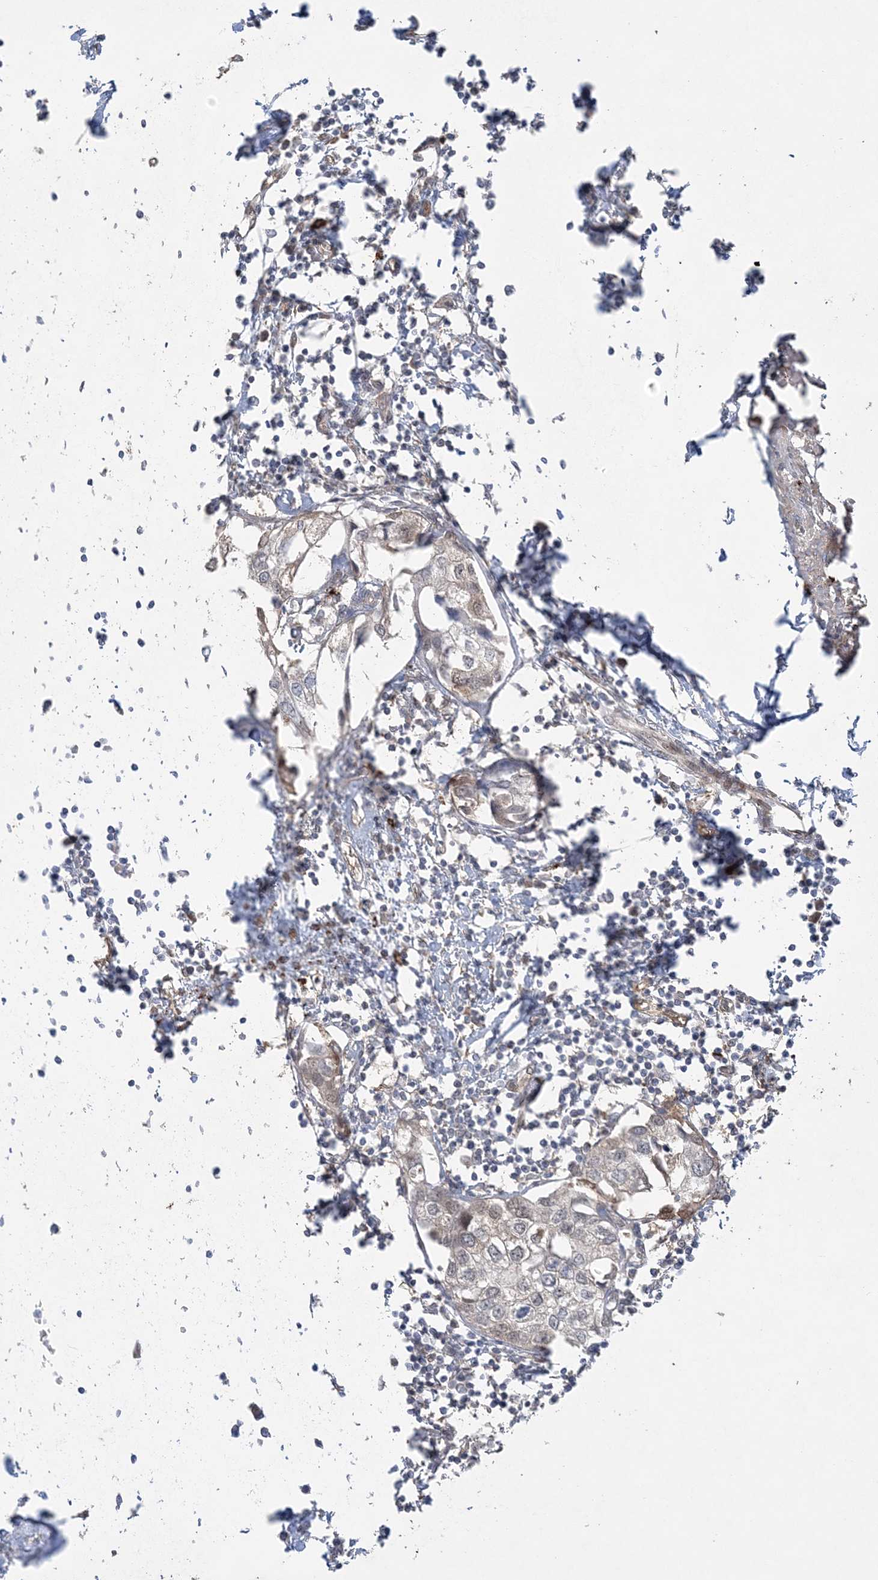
{"staining": {"intensity": "weak", "quantity": "<25%", "location": "cytoplasmic/membranous"}, "tissue": "urothelial cancer", "cell_type": "Tumor cells", "image_type": "cancer", "snomed": [{"axis": "morphology", "description": "Urothelial carcinoma, High grade"}, {"axis": "topography", "description": "Urinary bladder"}], "caption": "Tumor cells show no significant protein staining in high-grade urothelial carcinoma. (Stains: DAB (3,3'-diaminobenzidine) IHC with hematoxylin counter stain, Microscopy: brightfield microscopy at high magnification).", "gene": "INPP1", "patient": {"sex": "male", "age": 64}}